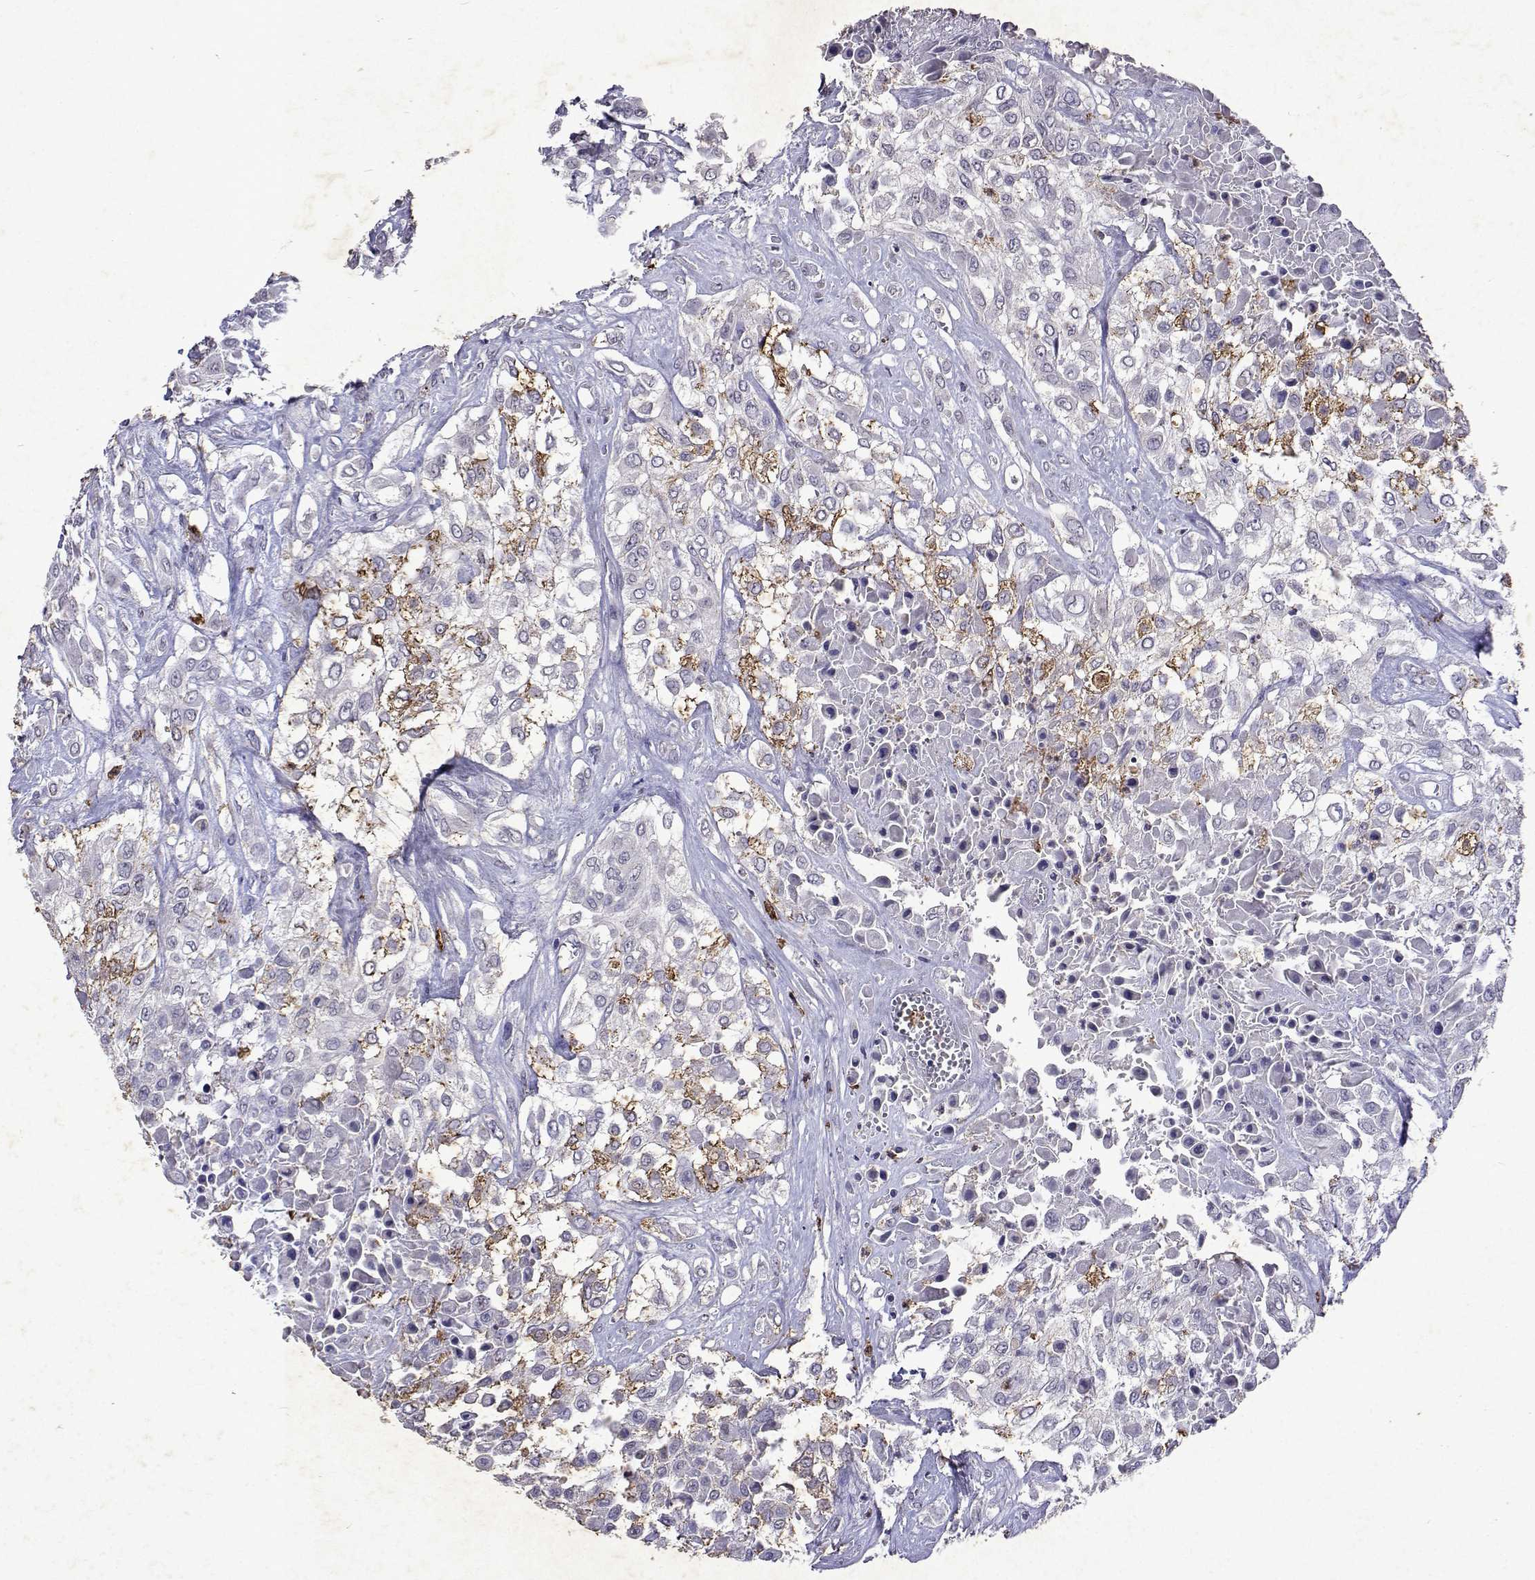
{"staining": {"intensity": "moderate", "quantity": "<25%", "location": "cytoplasmic/membranous"}, "tissue": "urothelial cancer", "cell_type": "Tumor cells", "image_type": "cancer", "snomed": [{"axis": "morphology", "description": "Urothelial carcinoma, High grade"}, {"axis": "topography", "description": "Urinary bladder"}], "caption": "Urothelial carcinoma (high-grade) stained with a brown dye reveals moderate cytoplasmic/membranous positive positivity in approximately <25% of tumor cells.", "gene": "DUSP28", "patient": {"sex": "male", "age": 57}}